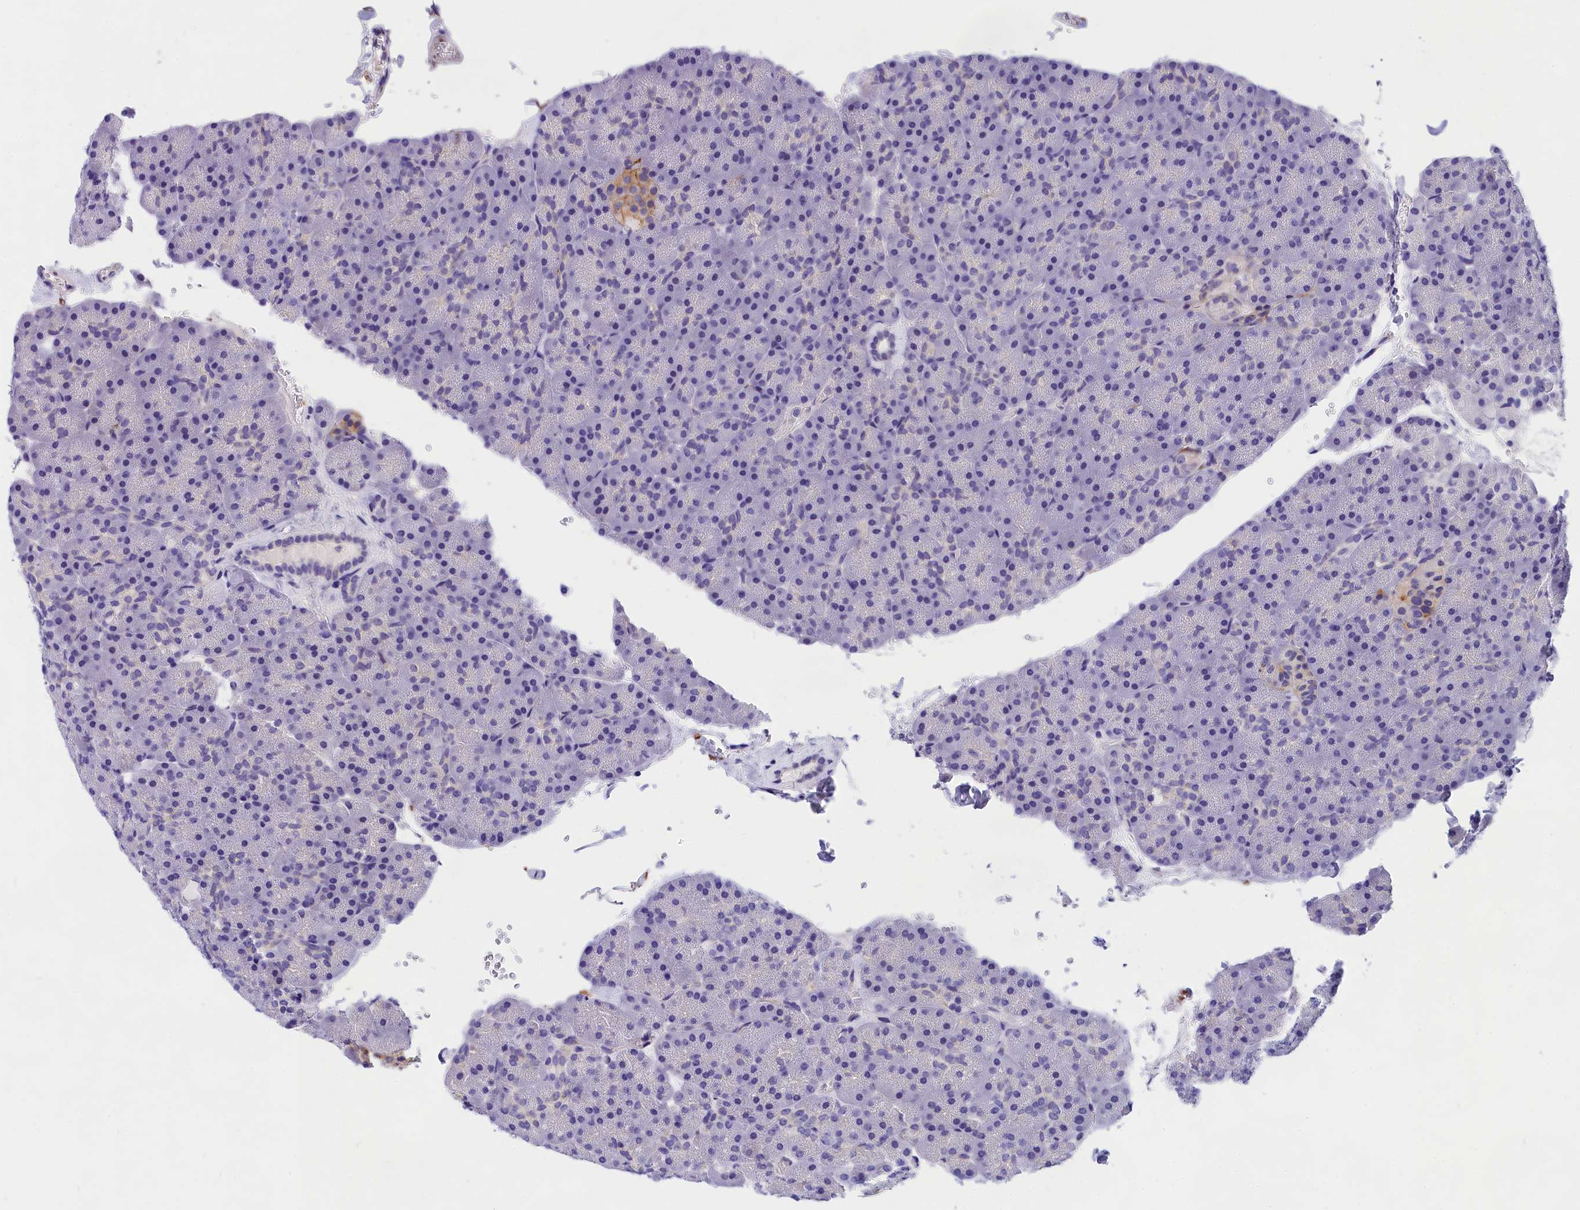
{"staining": {"intensity": "weak", "quantity": "<25%", "location": "cytoplasmic/membranous"}, "tissue": "pancreas", "cell_type": "Exocrine glandular cells", "image_type": "normal", "snomed": [{"axis": "morphology", "description": "Normal tissue, NOS"}, {"axis": "topography", "description": "Pancreas"}], "caption": "The histopathology image demonstrates no significant staining in exocrine glandular cells of pancreas.", "gene": "OAS3", "patient": {"sex": "male", "age": 36}}